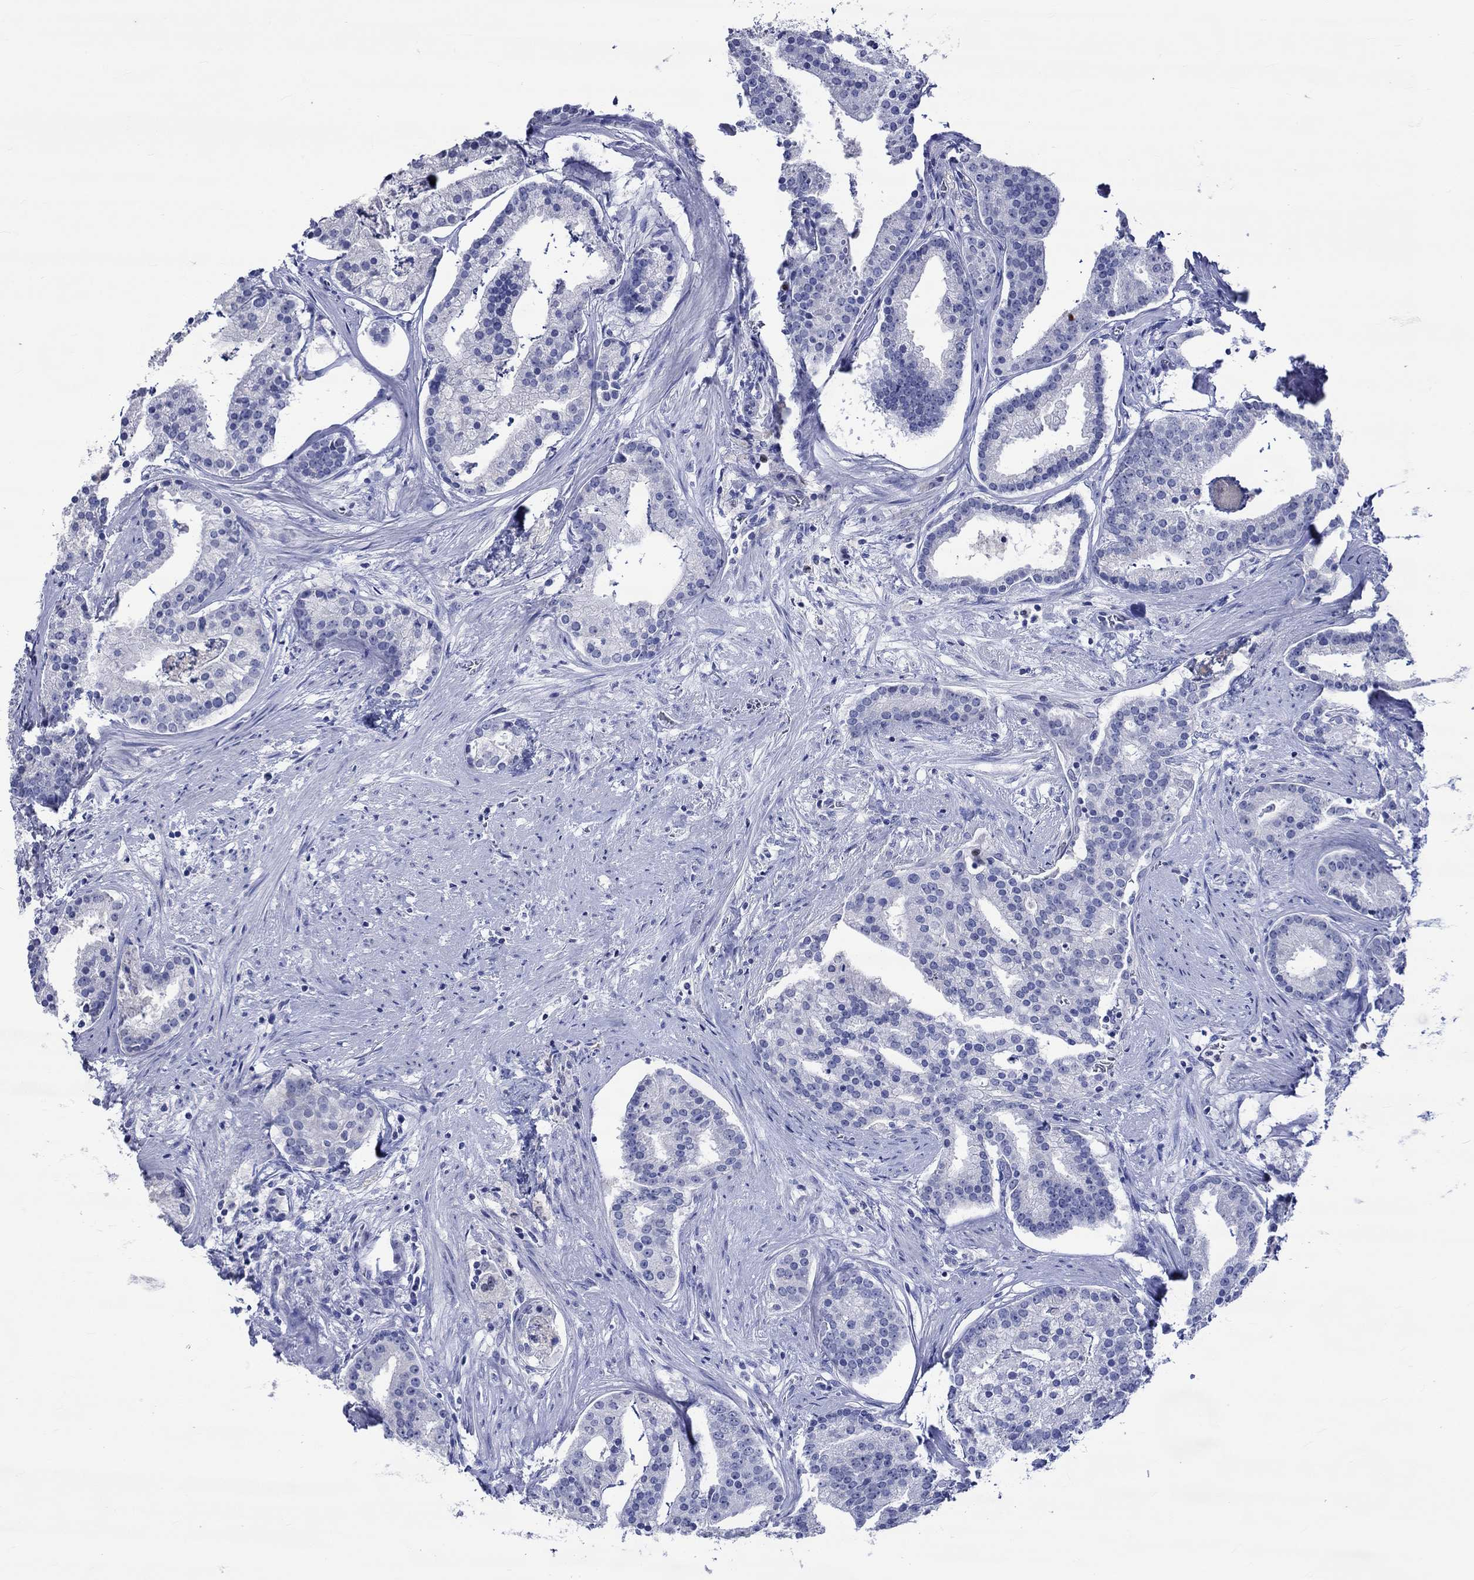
{"staining": {"intensity": "negative", "quantity": "none", "location": "none"}, "tissue": "prostate cancer", "cell_type": "Tumor cells", "image_type": "cancer", "snomed": [{"axis": "morphology", "description": "Adenocarcinoma, NOS"}, {"axis": "topography", "description": "Prostate and seminal vesicle, NOS"}, {"axis": "topography", "description": "Prostate"}], "caption": "Immunohistochemistry (IHC) photomicrograph of human prostate cancer stained for a protein (brown), which shows no positivity in tumor cells.", "gene": "KLHL35", "patient": {"sex": "male", "age": 44}}